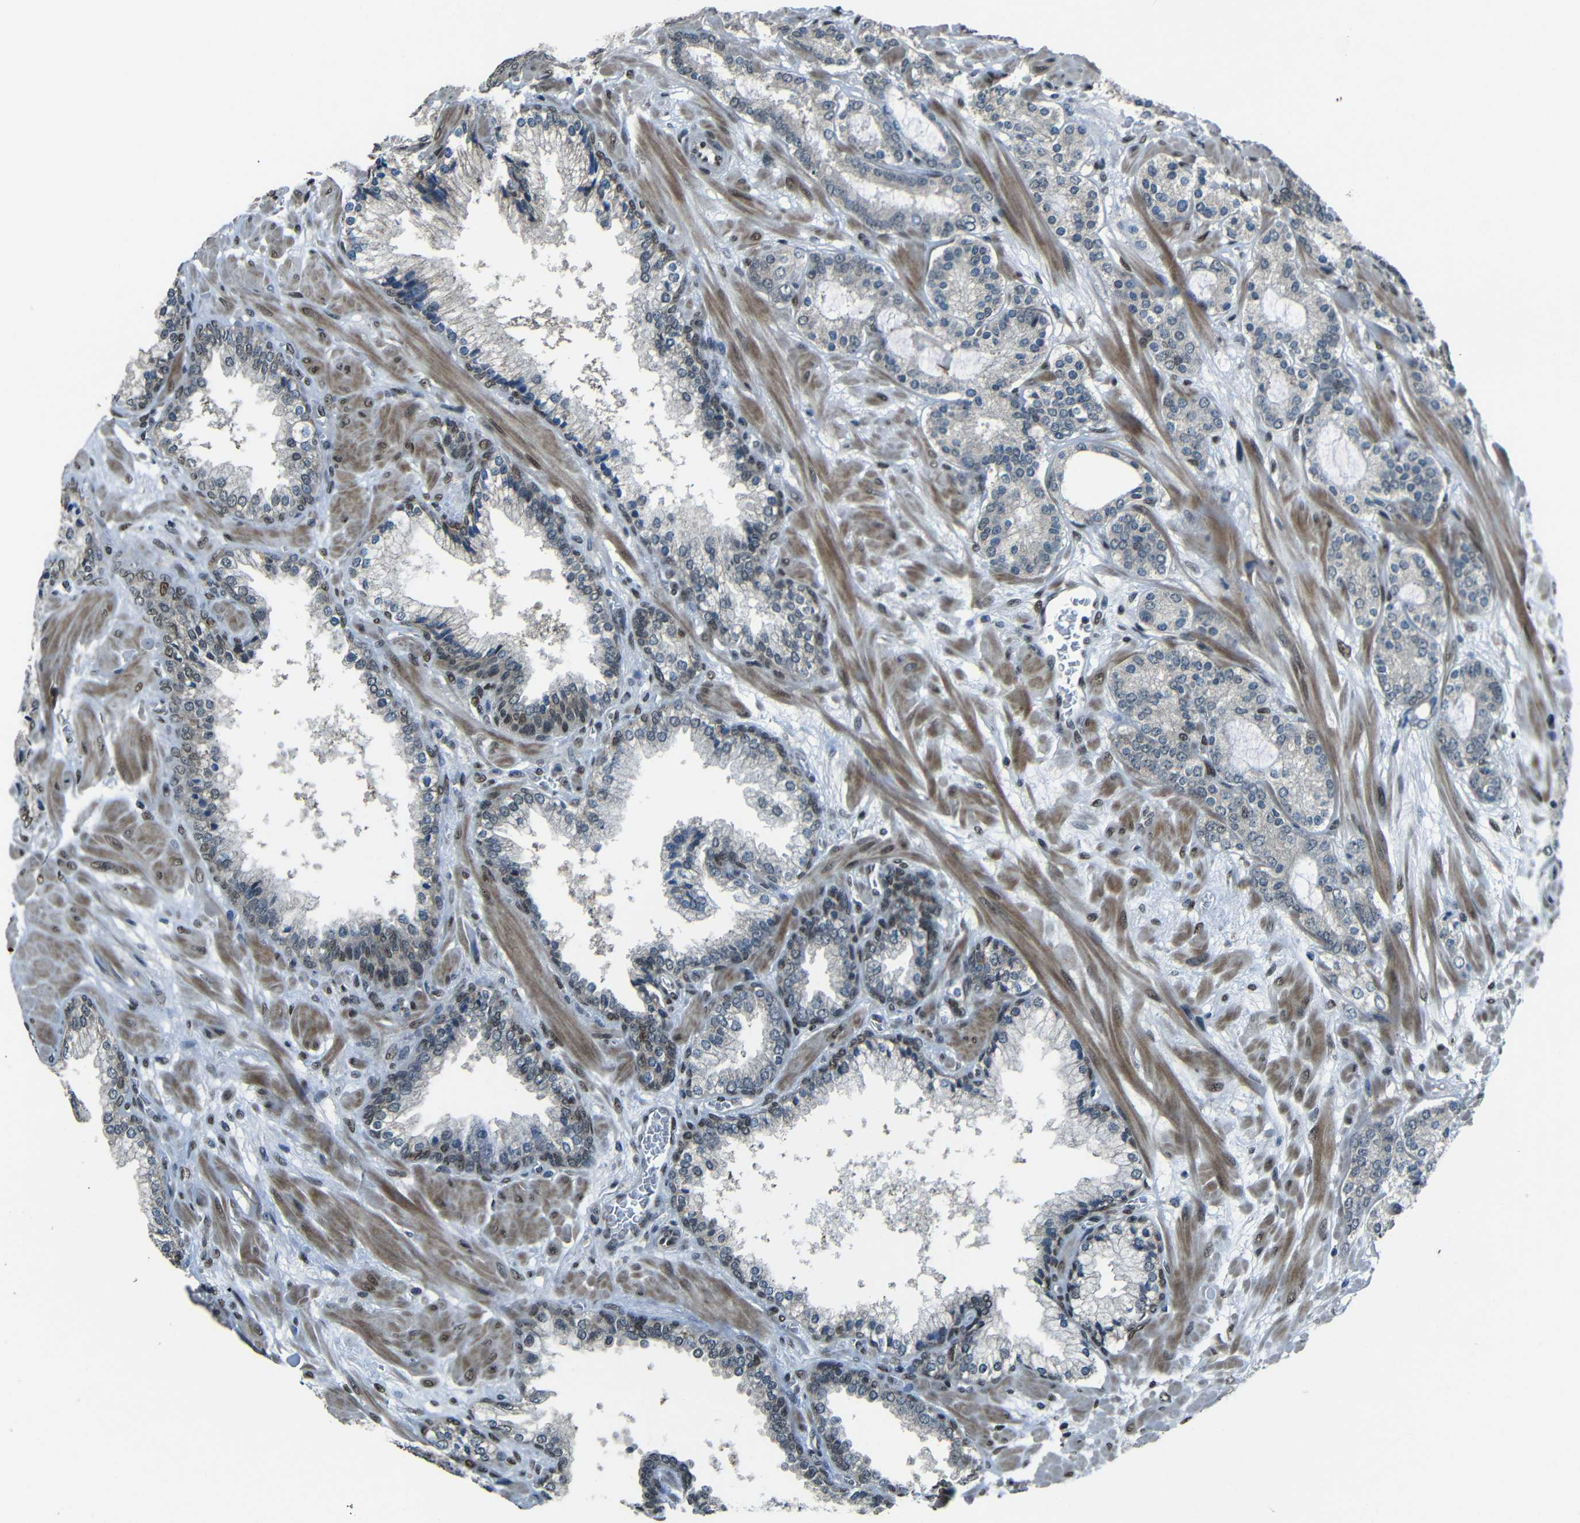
{"staining": {"intensity": "weak", "quantity": "<25%", "location": "nuclear"}, "tissue": "prostate cancer", "cell_type": "Tumor cells", "image_type": "cancer", "snomed": [{"axis": "morphology", "description": "Adenocarcinoma, Low grade"}, {"axis": "topography", "description": "Prostate"}], "caption": "This is an IHC photomicrograph of prostate cancer (adenocarcinoma (low-grade)). There is no positivity in tumor cells.", "gene": "PSIP1", "patient": {"sex": "male", "age": 63}}